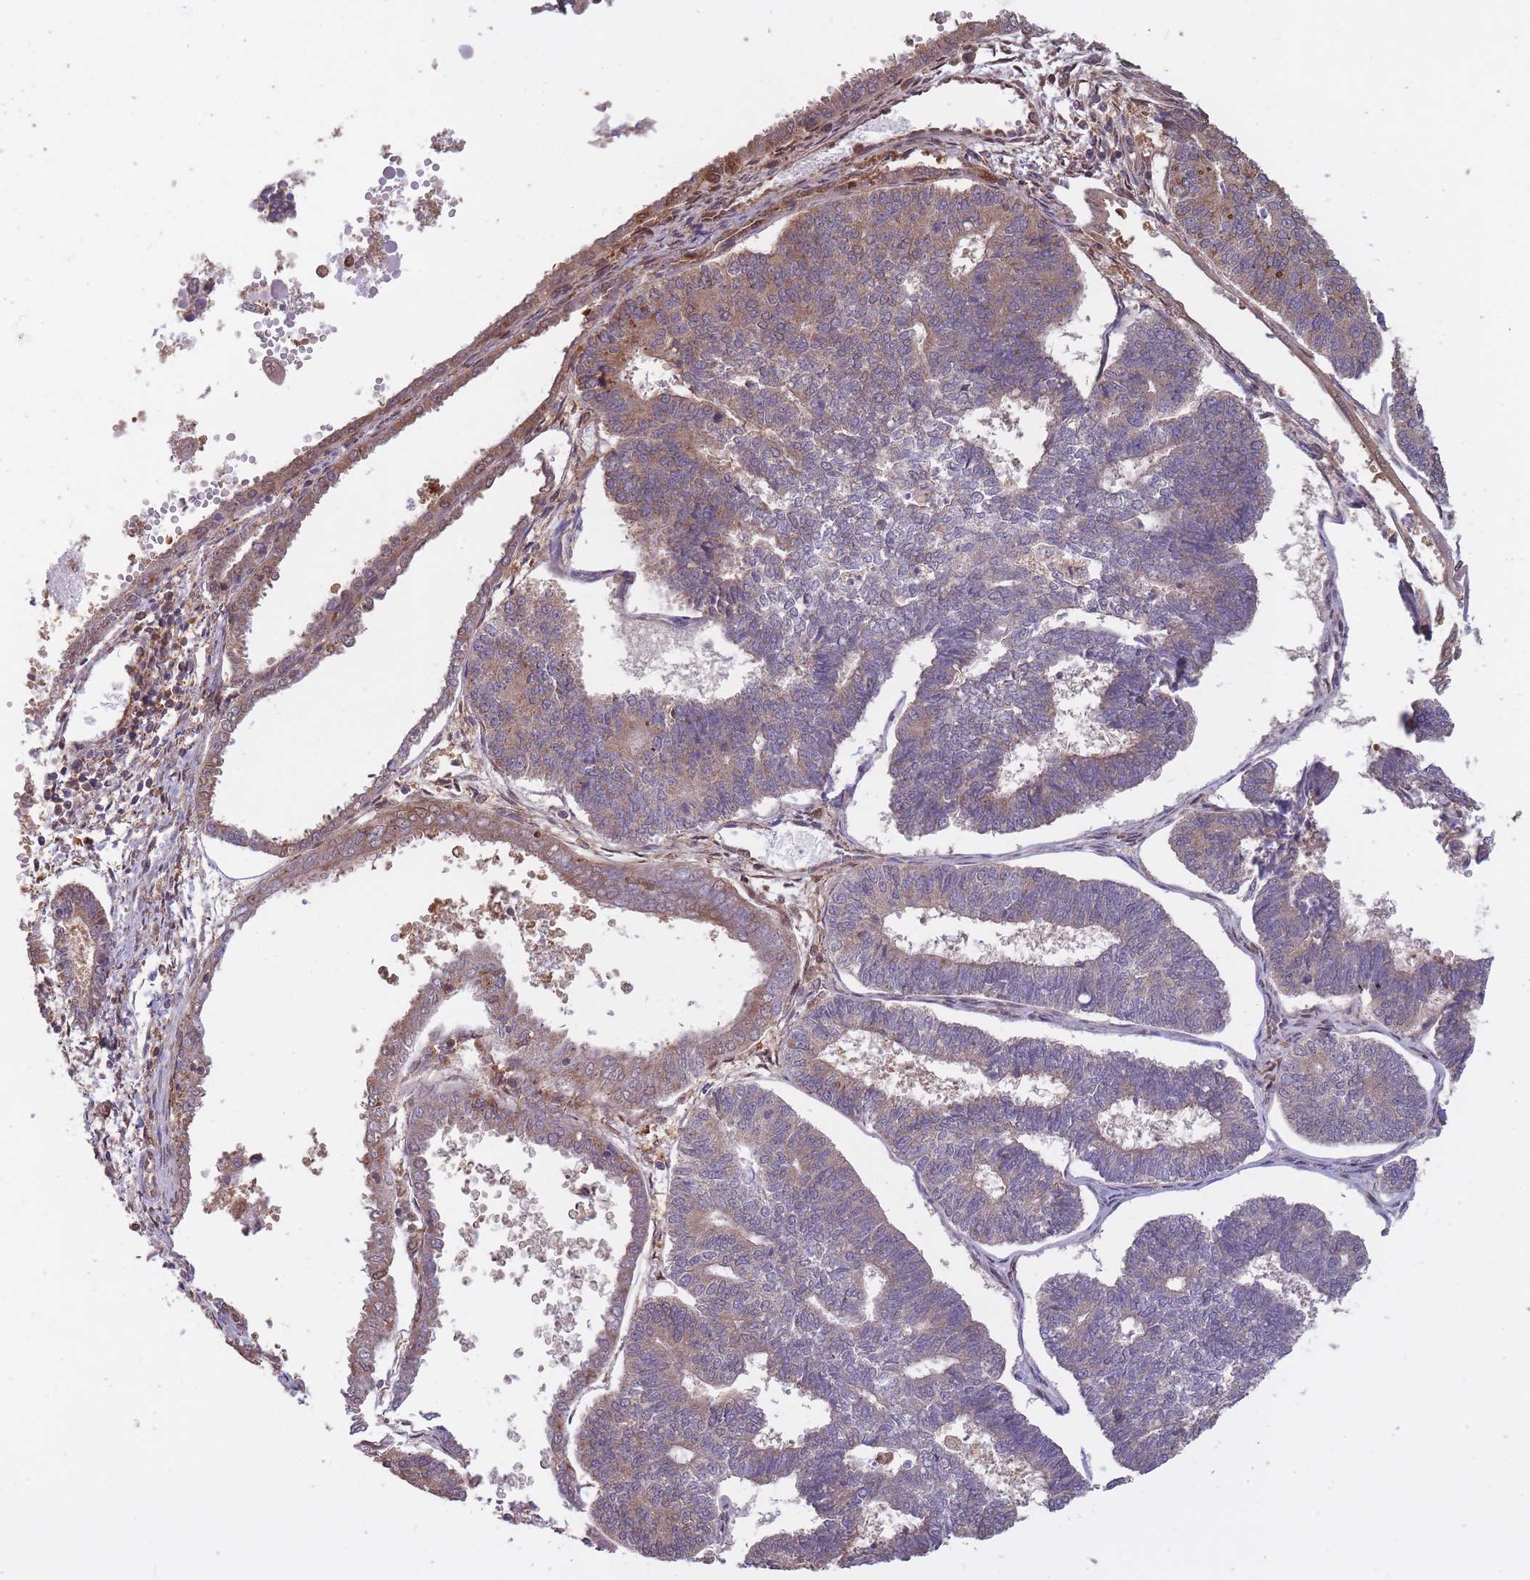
{"staining": {"intensity": "weak", "quantity": "25%-75%", "location": "cytoplasmic/membranous"}, "tissue": "endometrial cancer", "cell_type": "Tumor cells", "image_type": "cancer", "snomed": [{"axis": "morphology", "description": "Adenocarcinoma, NOS"}, {"axis": "topography", "description": "Endometrium"}], "caption": "A histopathology image showing weak cytoplasmic/membranous expression in about 25%-75% of tumor cells in adenocarcinoma (endometrial), as visualized by brown immunohistochemical staining.", "gene": "GMIP", "patient": {"sex": "female", "age": 70}}